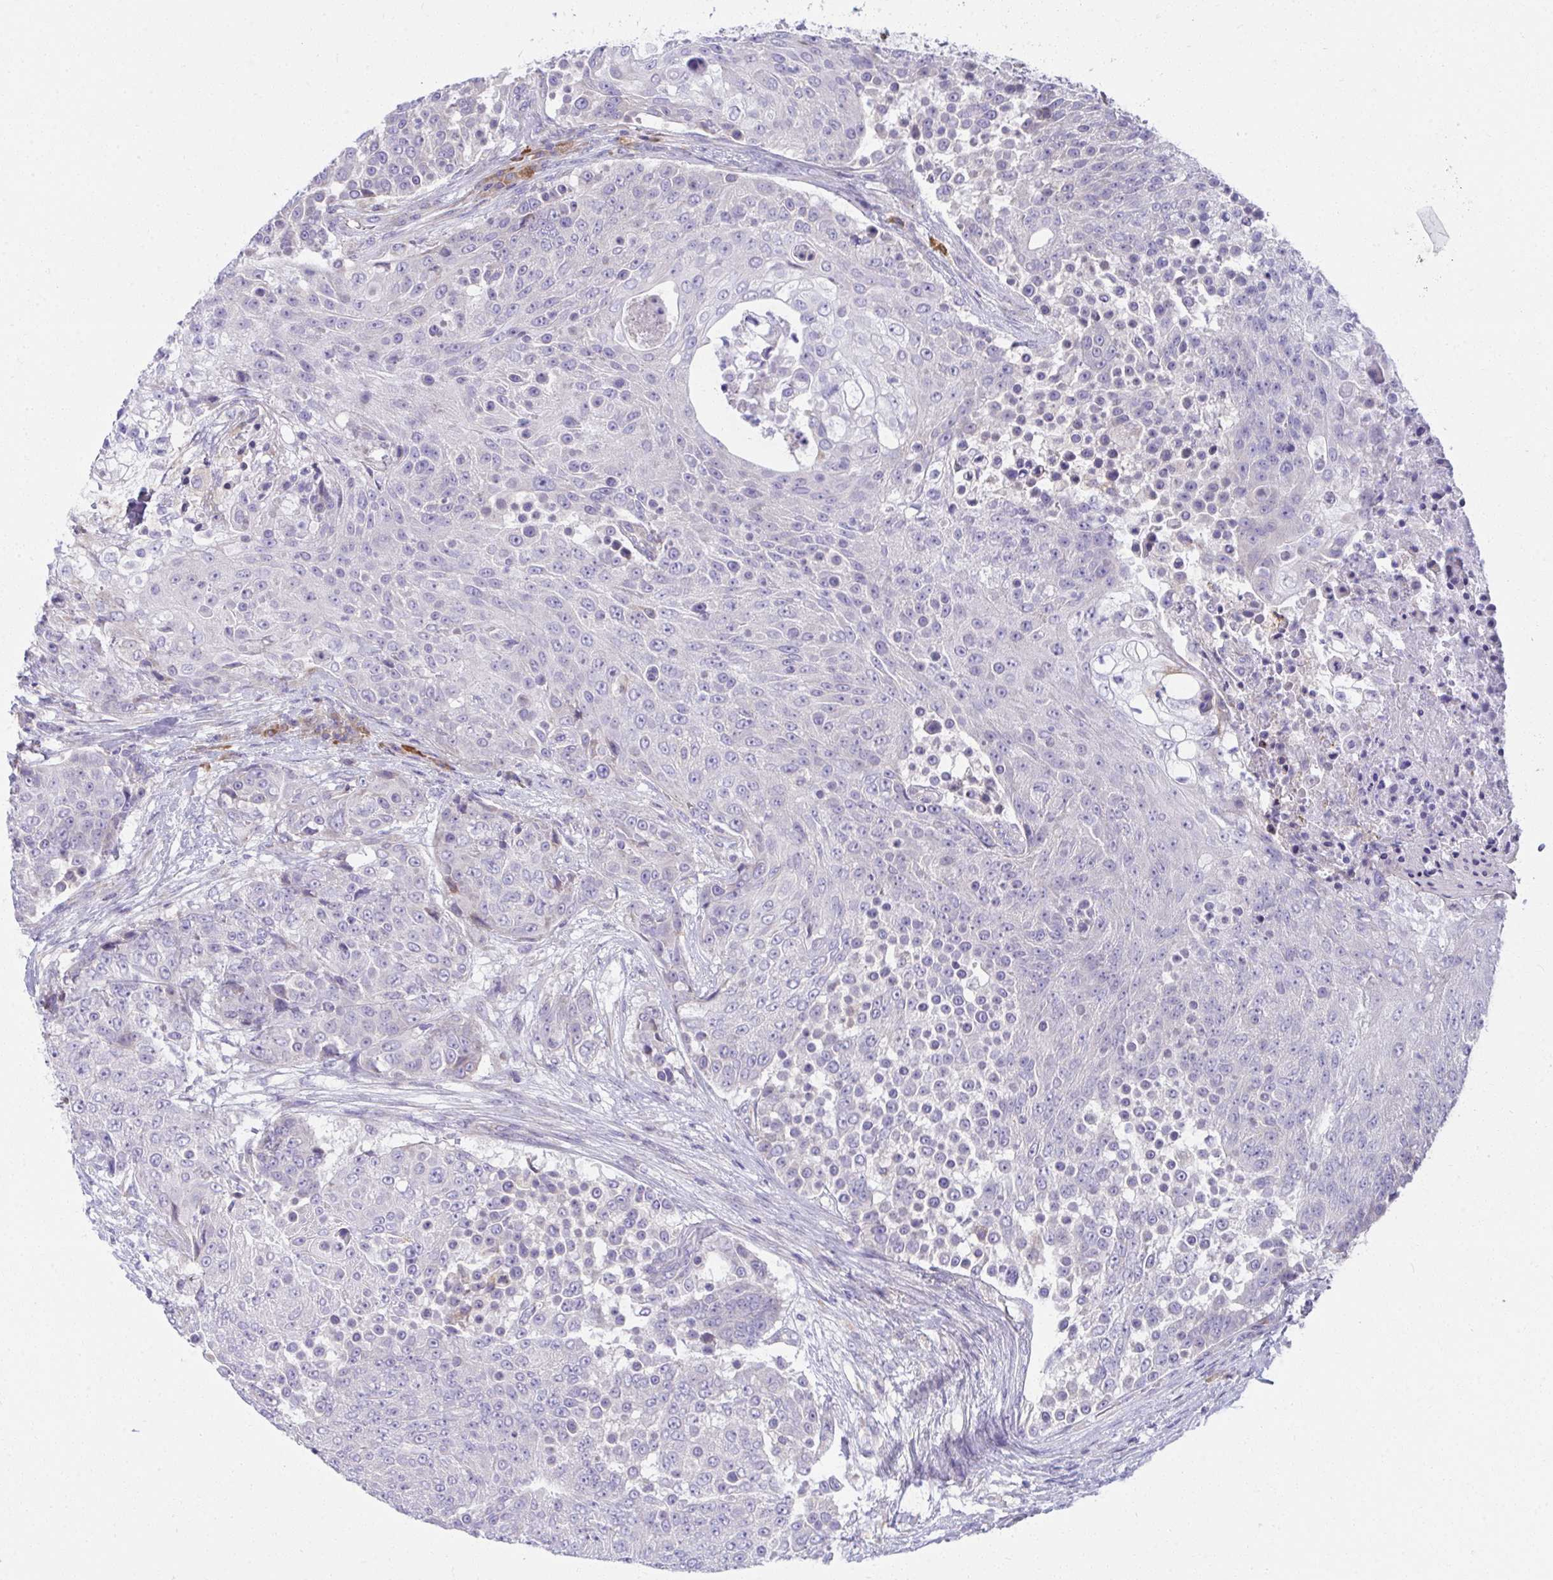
{"staining": {"intensity": "negative", "quantity": "none", "location": "none"}, "tissue": "urothelial cancer", "cell_type": "Tumor cells", "image_type": "cancer", "snomed": [{"axis": "morphology", "description": "Urothelial carcinoma, High grade"}, {"axis": "topography", "description": "Urinary bladder"}], "caption": "Protein analysis of urothelial cancer displays no significant expression in tumor cells.", "gene": "FASLG", "patient": {"sex": "female", "age": 63}}